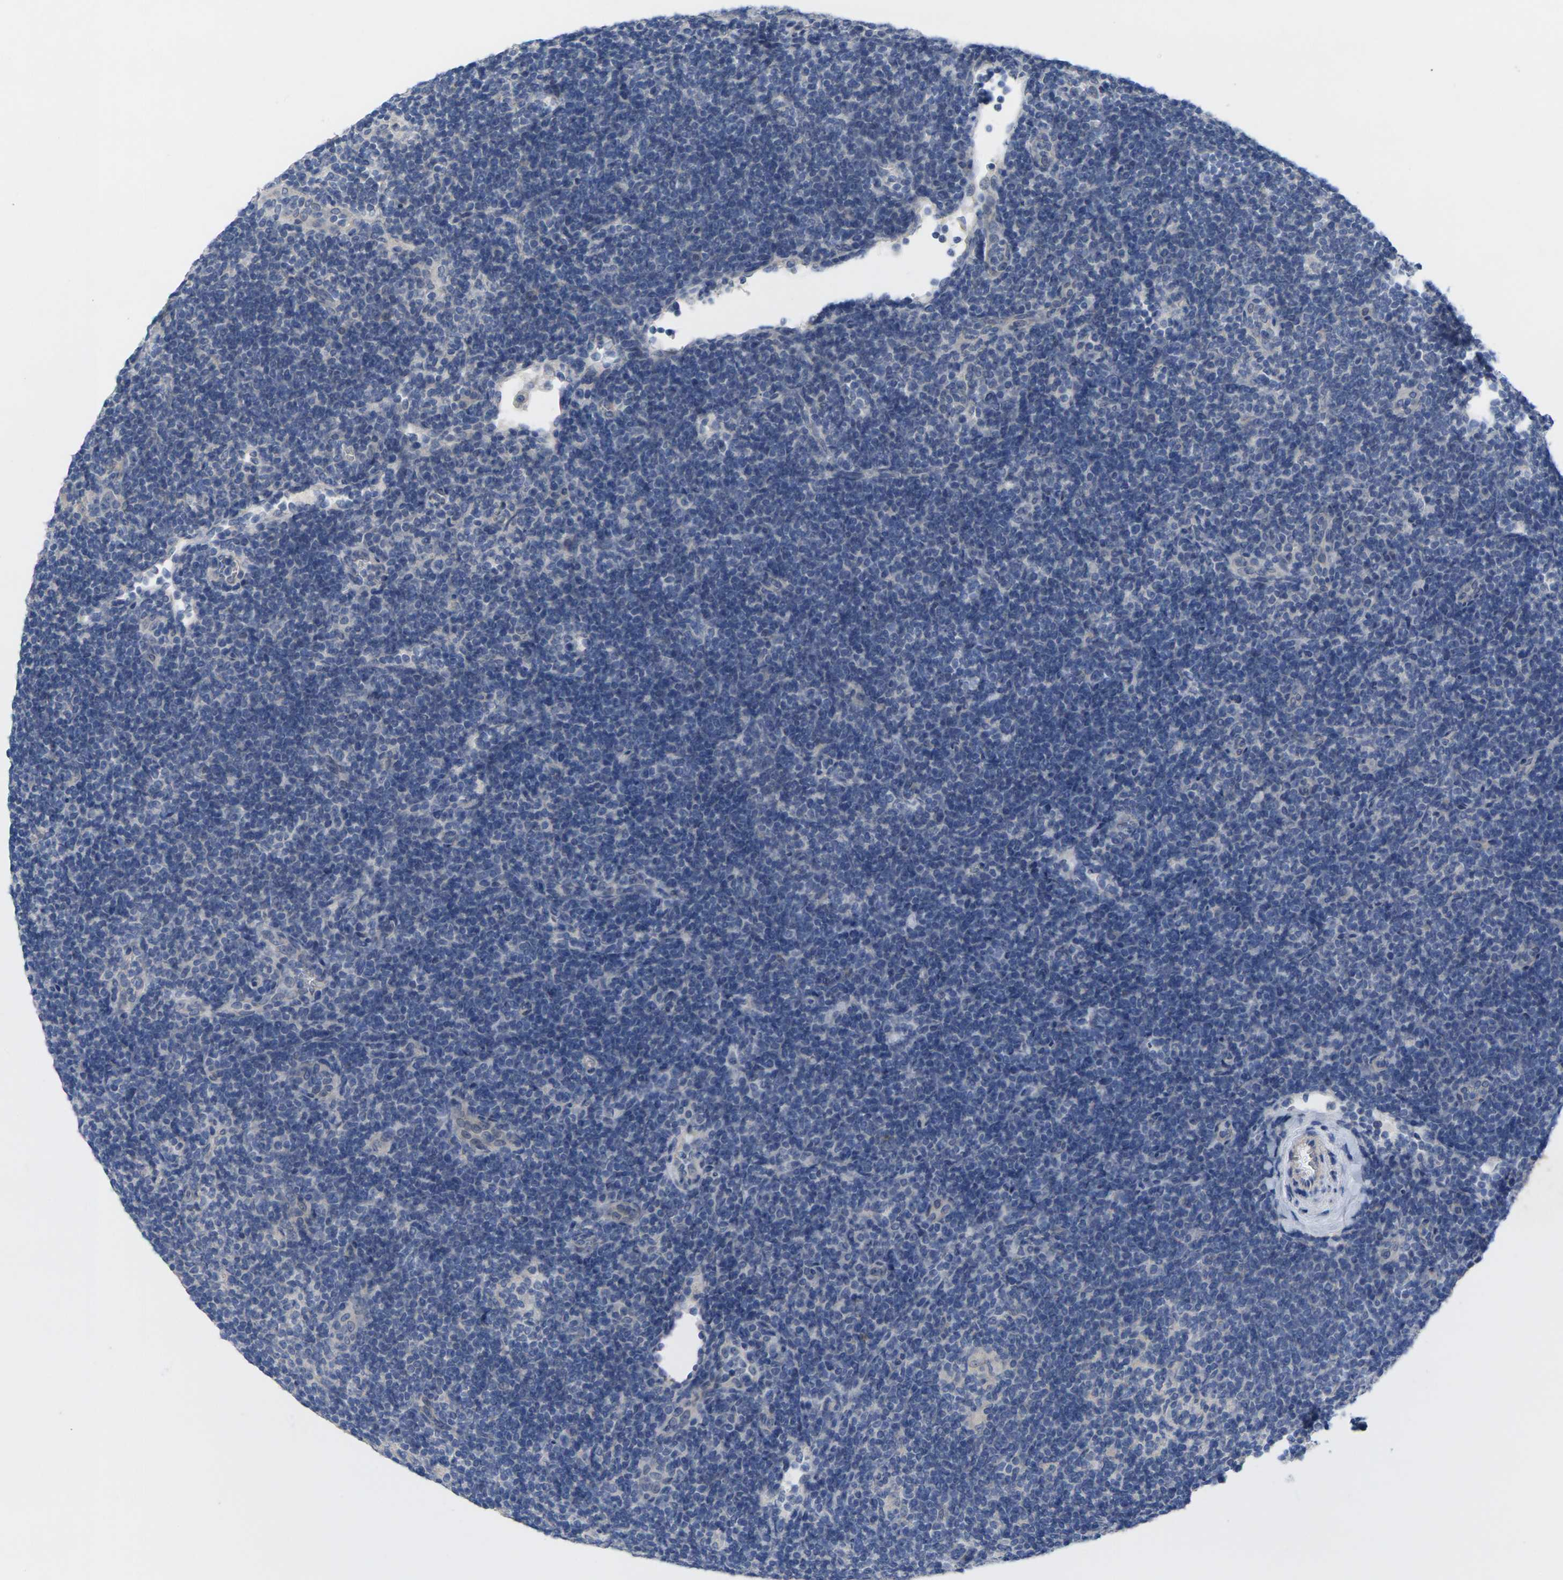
{"staining": {"intensity": "negative", "quantity": "none", "location": "none"}, "tissue": "lymphoma", "cell_type": "Tumor cells", "image_type": "cancer", "snomed": [{"axis": "morphology", "description": "Hodgkin's disease, NOS"}, {"axis": "topography", "description": "Lymph node"}], "caption": "Immunohistochemistry of human Hodgkin's disease reveals no positivity in tumor cells.", "gene": "TNNI3", "patient": {"sex": "female", "age": 57}}